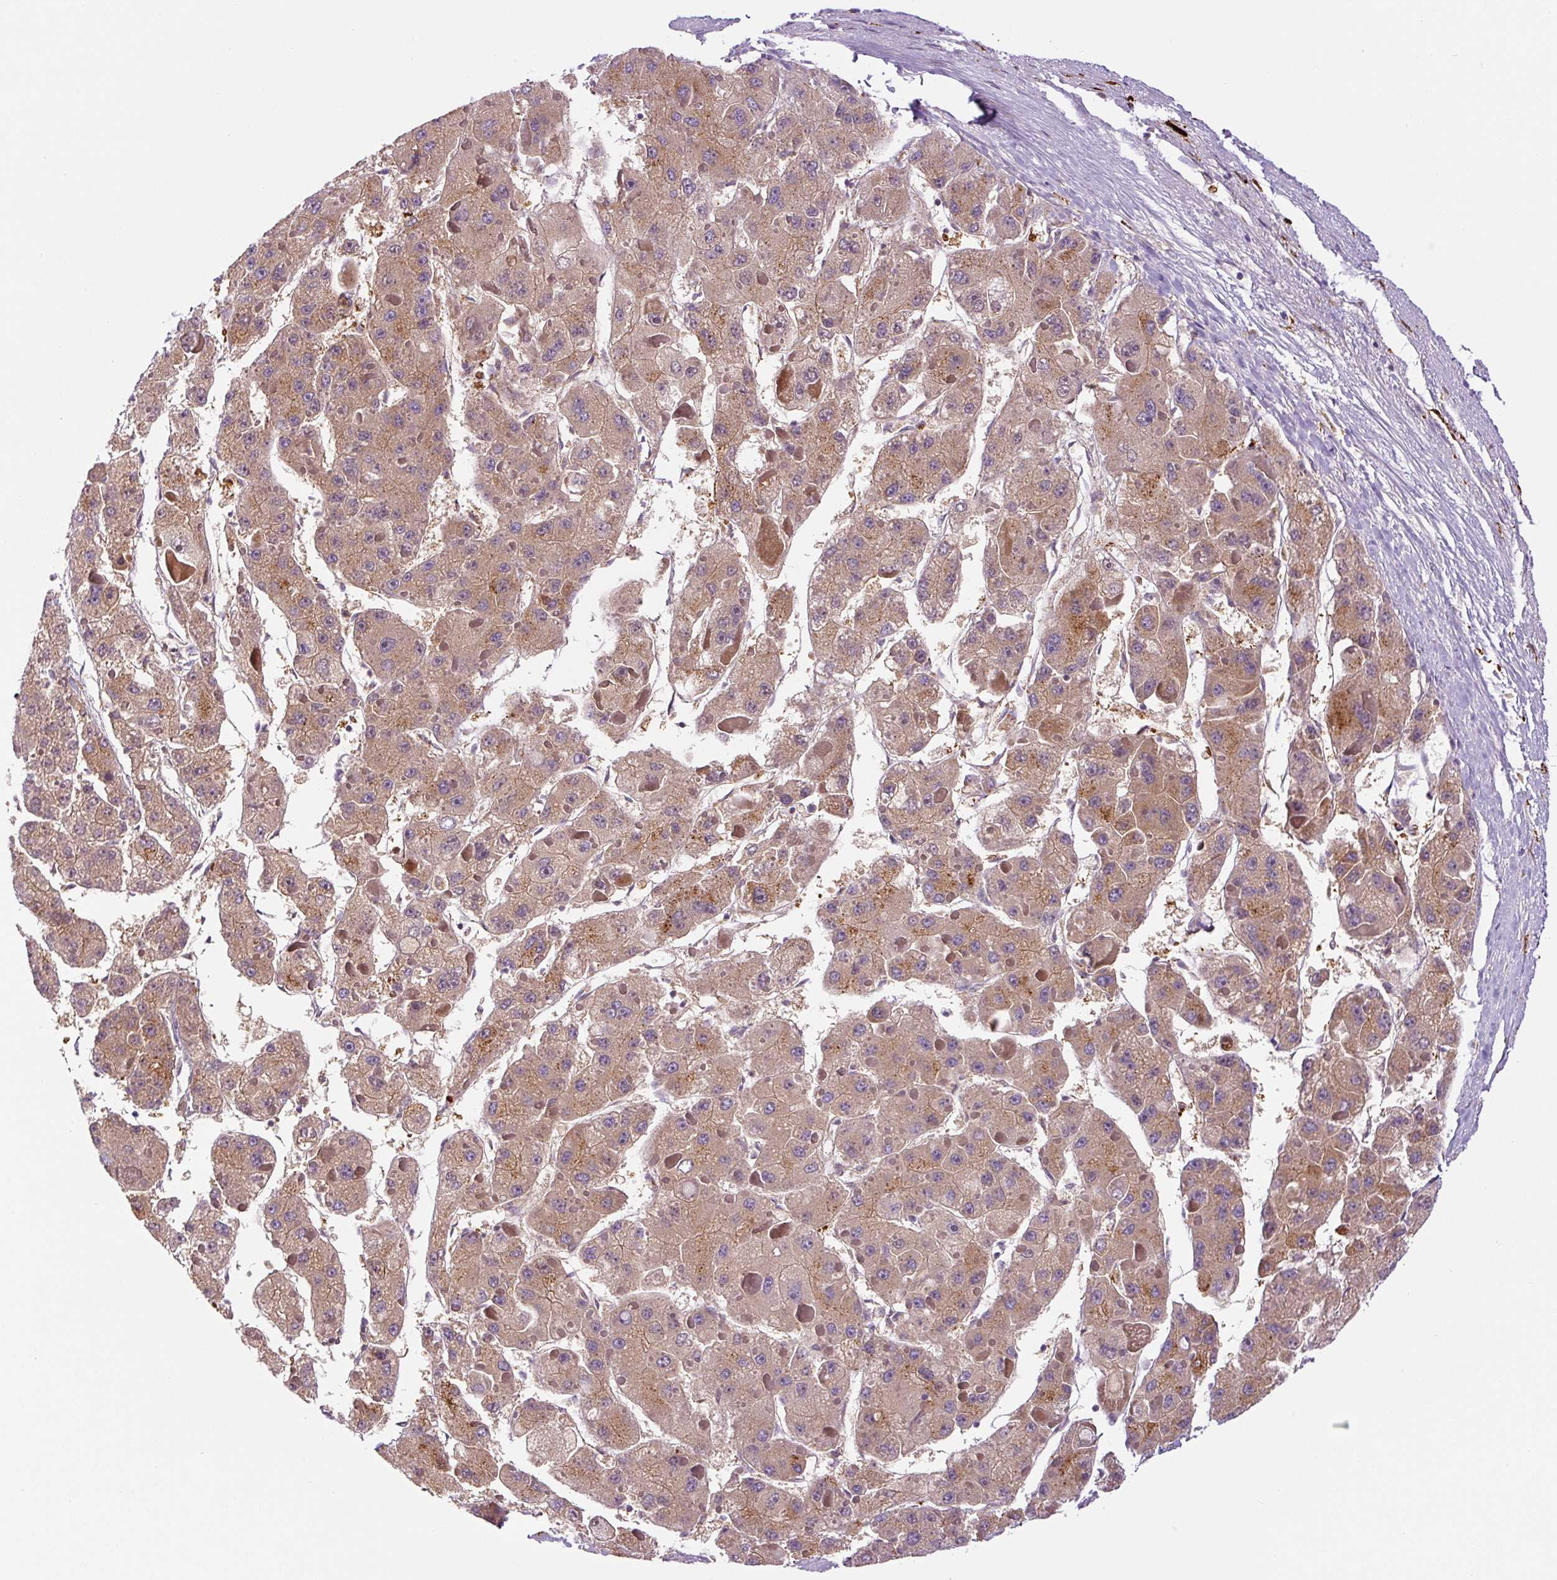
{"staining": {"intensity": "moderate", "quantity": ">75%", "location": "cytoplasmic/membranous"}, "tissue": "liver cancer", "cell_type": "Tumor cells", "image_type": "cancer", "snomed": [{"axis": "morphology", "description": "Carcinoma, Hepatocellular, NOS"}, {"axis": "topography", "description": "Liver"}], "caption": "Liver hepatocellular carcinoma stained with DAB (3,3'-diaminobenzidine) immunohistochemistry exhibits medium levels of moderate cytoplasmic/membranous positivity in approximately >75% of tumor cells. (DAB IHC, brown staining for protein, blue staining for nuclei).", "gene": "FUT10", "patient": {"sex": "female", "age": 73}}